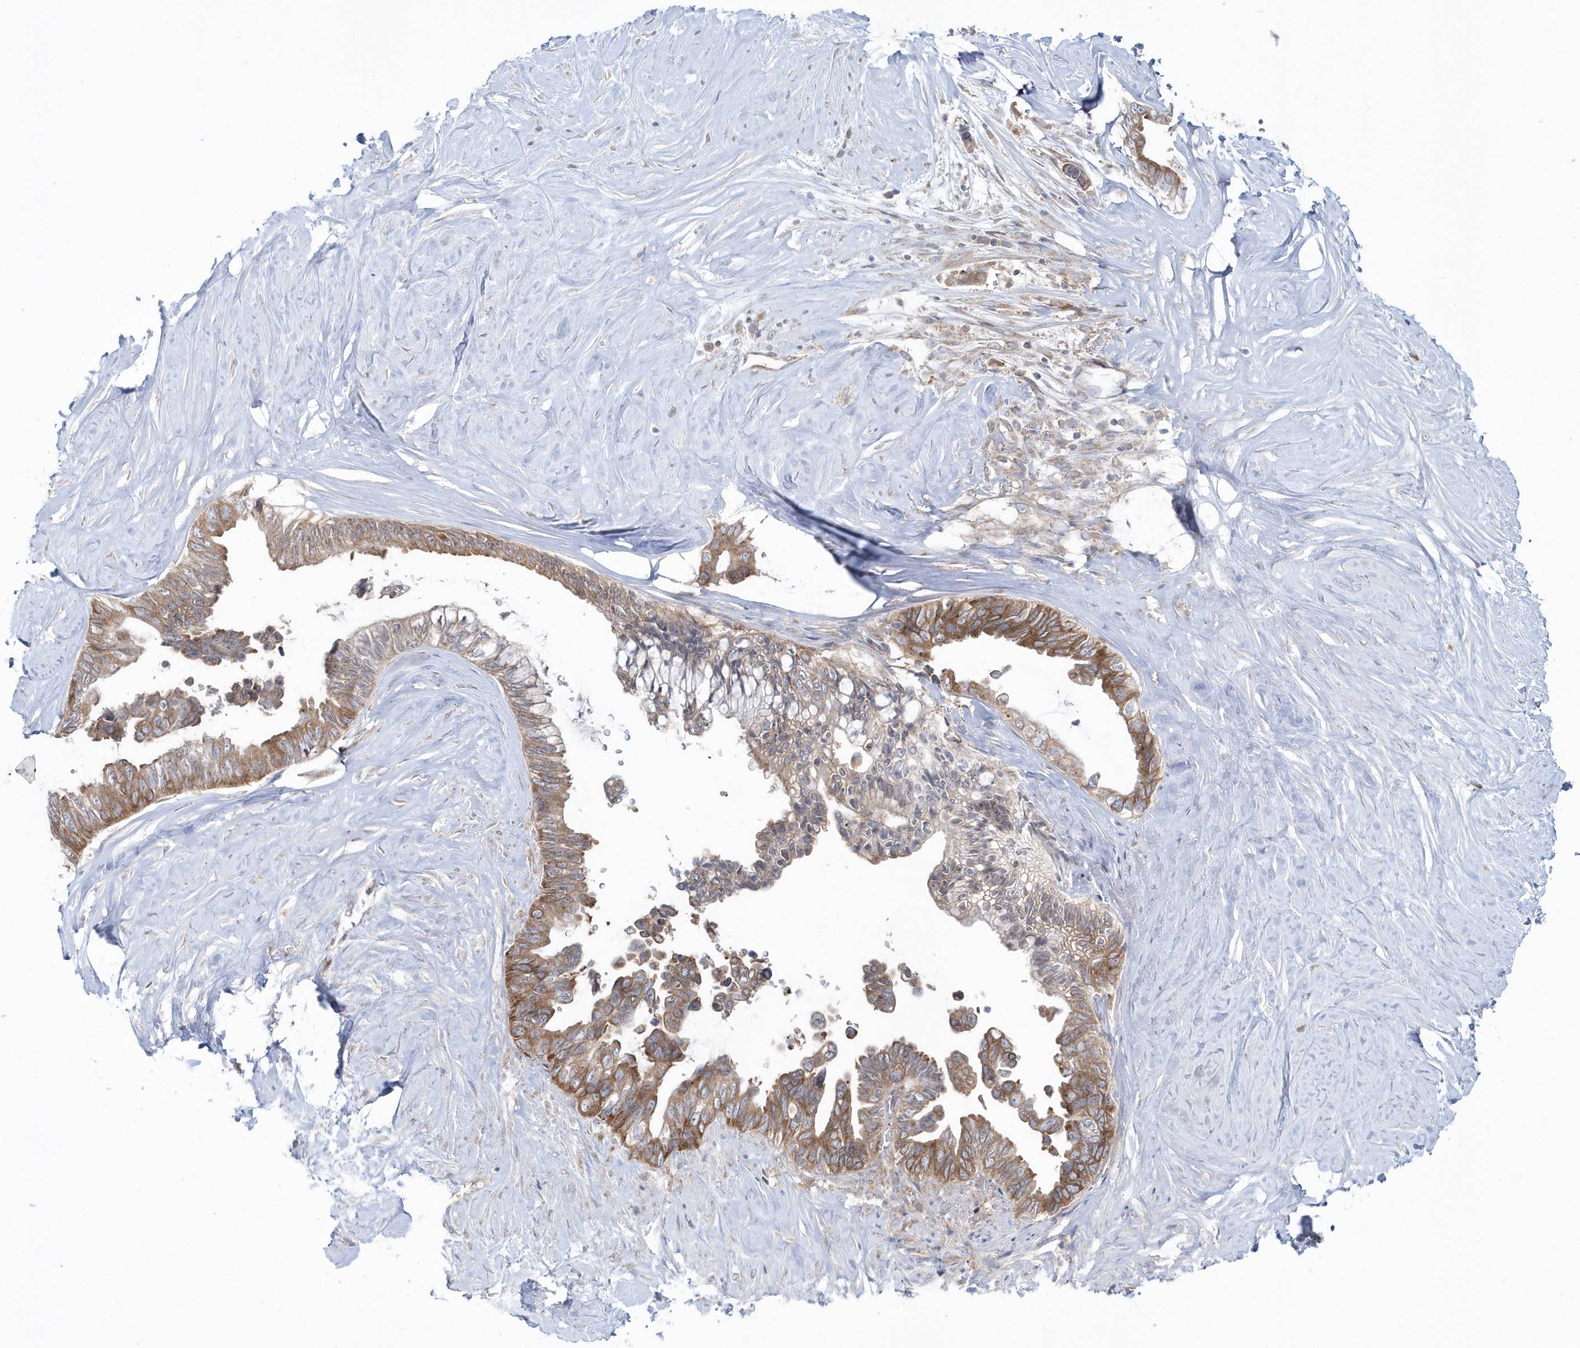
{"staining": {"intensity": "moderate", "quantity": ">75%", "location": "cytoplasmic/membranous"}, "tissue": "pancreatic cancer", "cell_type": "Tumor cells", "image_type": "cancer", "snomed": [{"axis": "morphology", "description": "Adenocarcinoma, NOS"}, {"axis": "topography", "description": "Pancreas"}], "caption": "IHC staining of pancreatic adenocarcinoma, which reveals medium levels of moderate cytoplasmic/membranous staining in approximately >75% of tumor cells indicating moderate cytoplasmic/membranous protein positivity. The staining was performed using DAB (brown) for protein detection and nuclei were counterstained in hematoxylin (blue).", "gene": "EIF3C", "patient": {"sex": "female", "age": 72}}